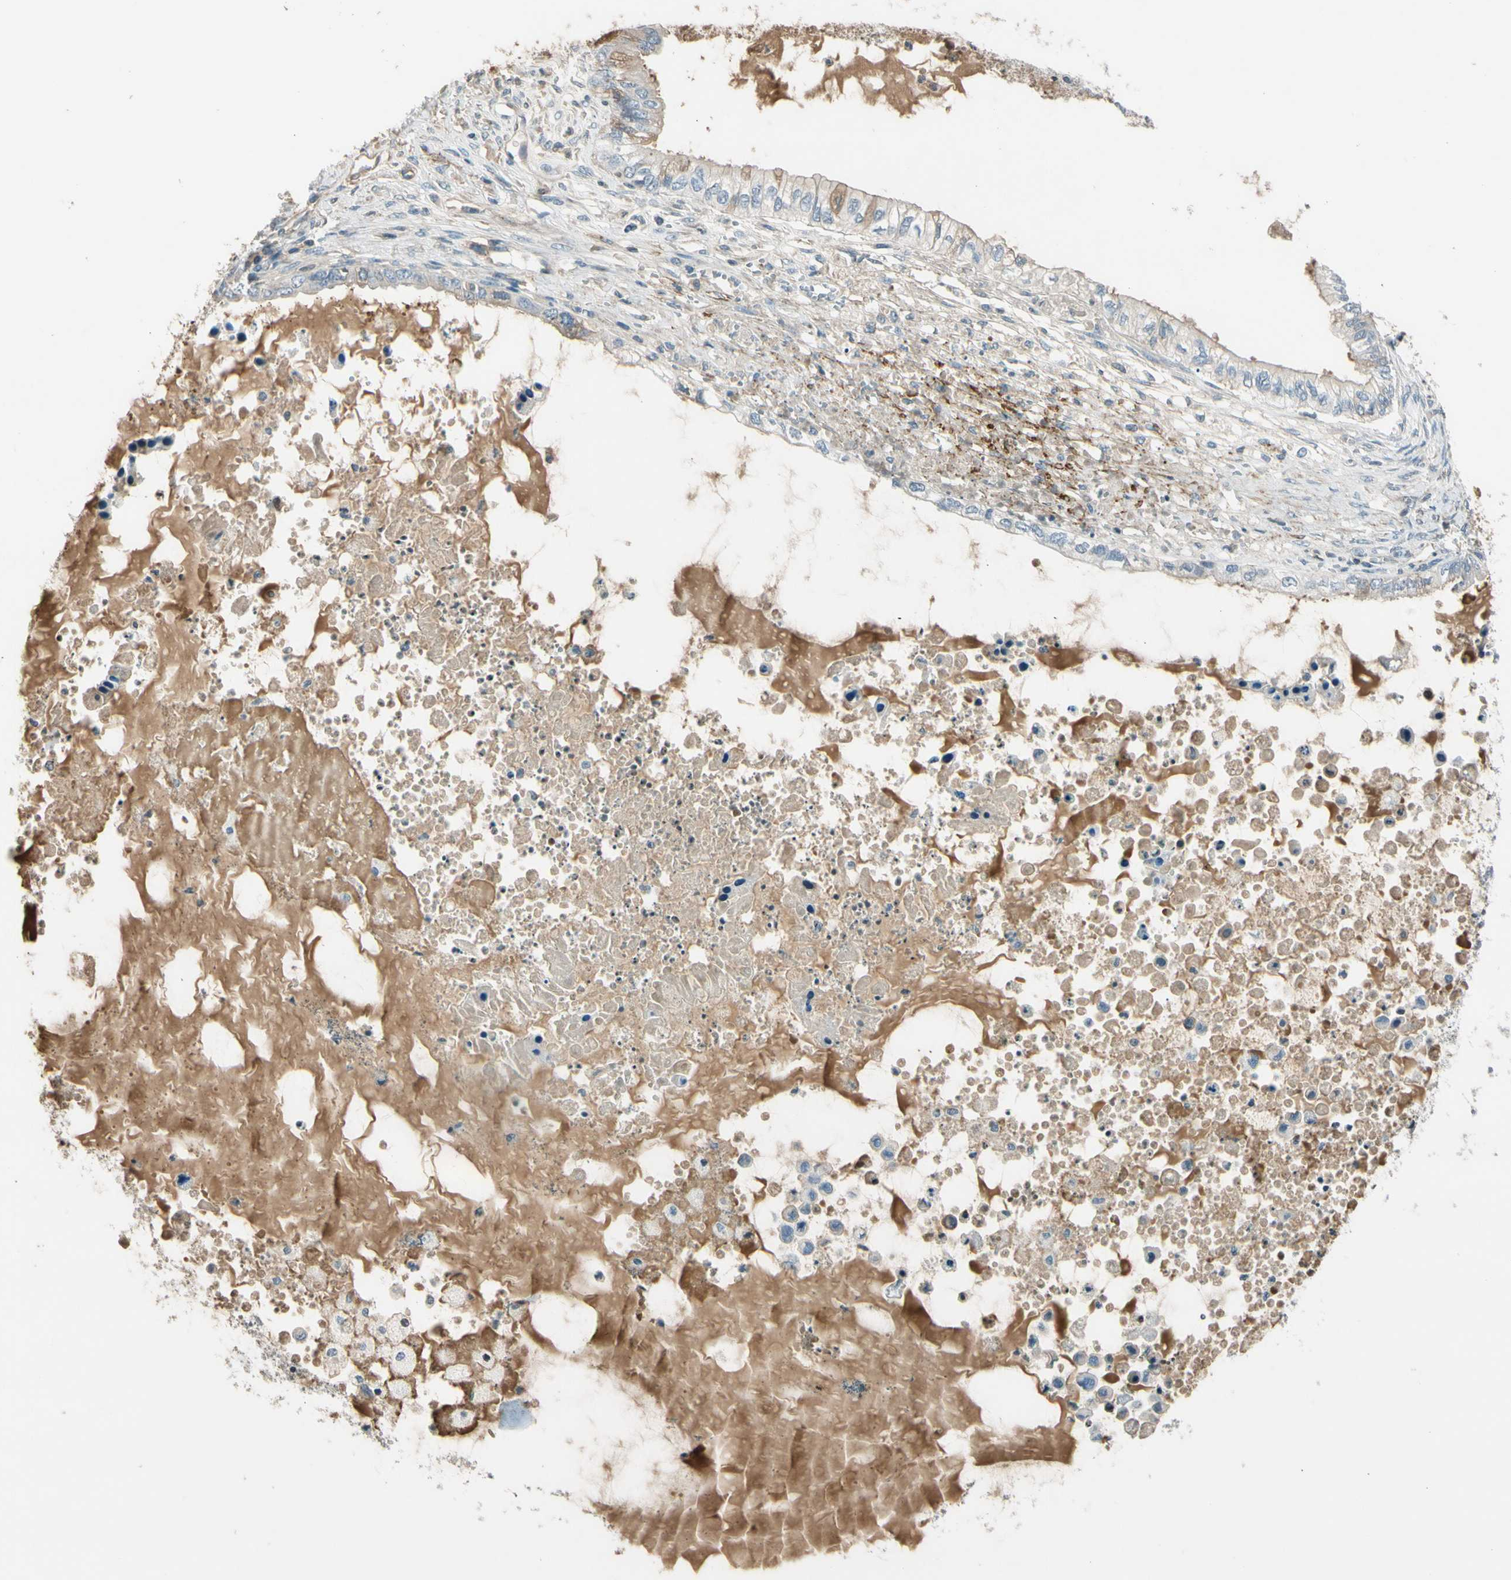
{"staining": {"intensity": "weak", "quantity": "25%-75%", "location": "cytoplasmic/membranous"}, "tissue": "ovarian cancer", "cell_type": "Tumor cells", "image_type": "cancer", "snomed": [{"axis": "morphology", "description": "Cystadenocarcinoma, mucinous, NOS"}, {"axis": "topography", "description": "Ovary"}], "caption": "An immunohistochemistry (IHC) photomicrograph of neoplastic tissue is shown. Protein staining in brown shows weak cytoplasmic/membranous positivity in ovarian mucinous cystadenocarcinoma within tumor cells.", "gene": "PDPN", "patient": {"sex": "female", "age": 80}}